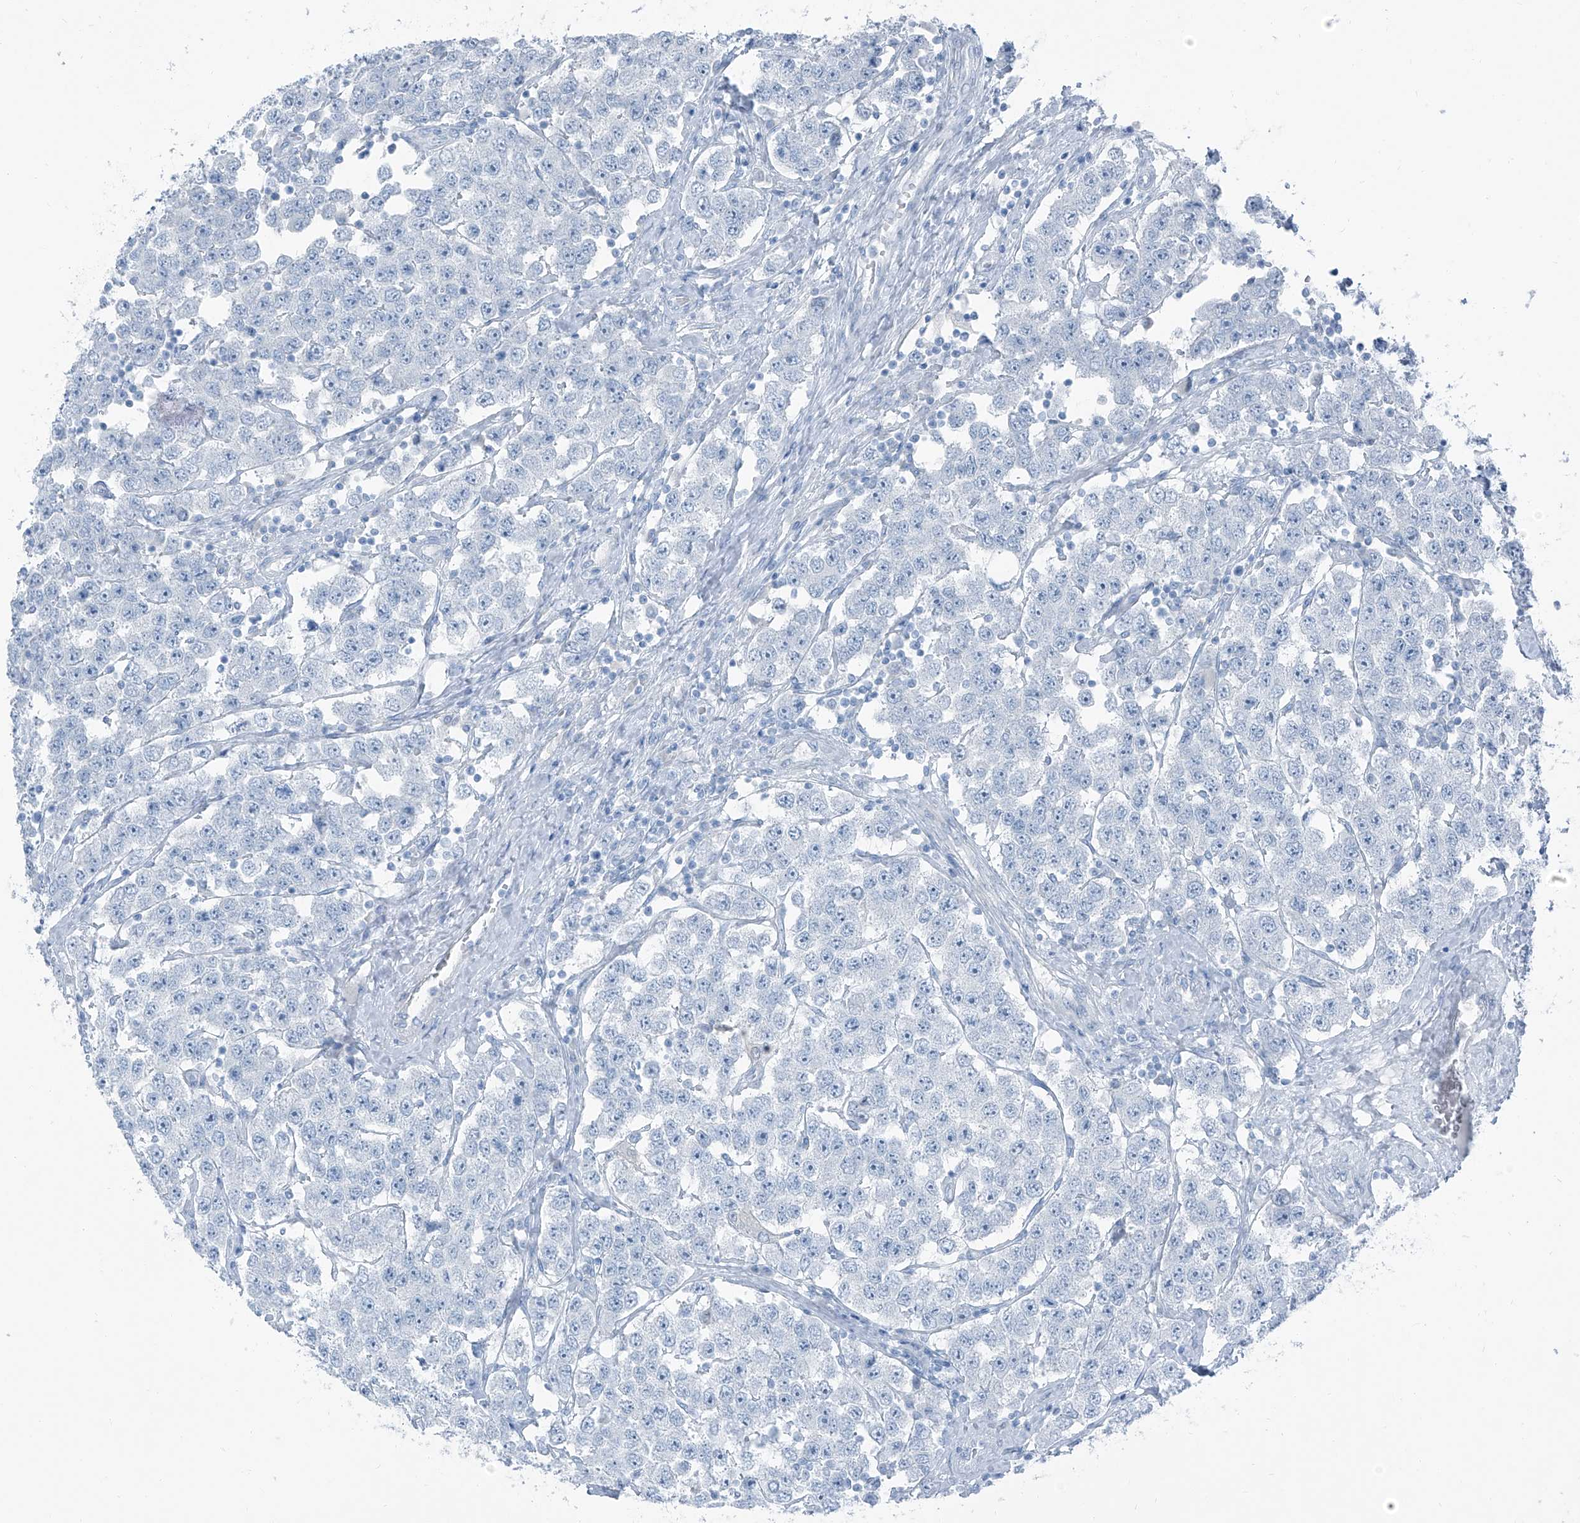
{"staining": {"intensity": "negative", "quantity": "none", "location": "none"}, "tissue": "testis cancer", "cell_type": "Tumor cells", "image_type": "cancer", "snomed": [{"axis": "morphology", "description": "Seminoma, NOS"}, {"axis": "topography", "description": "Testis"}], "caption": "A high-resolution photomicrograph shows immunohistochemistry (IHC) staining of testis cancer, which demonstrates no significant expression in tumor cells.", "gene": "RGN", "patient": {"sex": "male", "age": 28}}